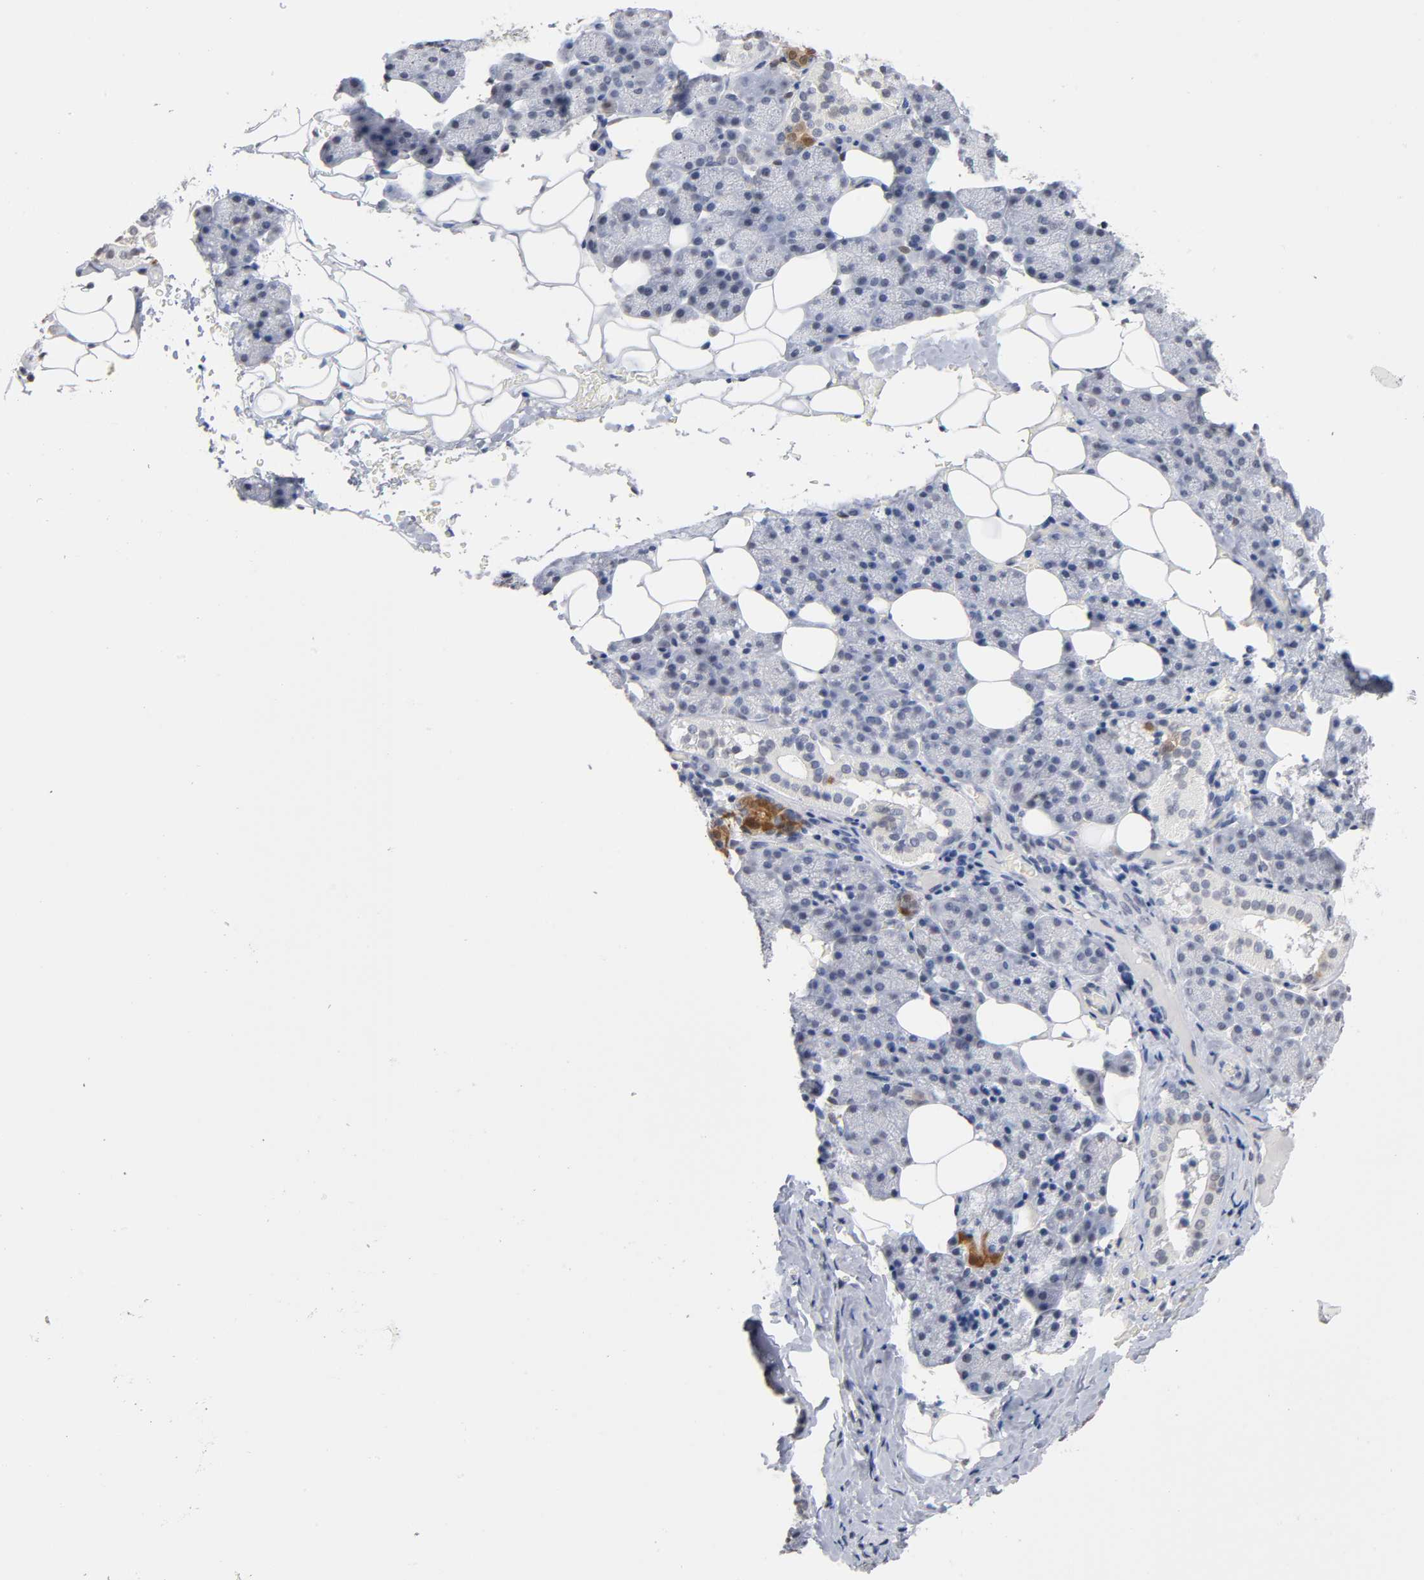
{"staining": {"intensity": "moderate", "quantity": "<25%", "location": "cytoplasmic/membranous,nuclear"}, "tissue": "salivary gland", "cell_type": "Glandular cells", "image_type": "normal", "snomed": [{"axis": "morphology", "description": "Normal tissue, NOS"}, {"axis": "topography", "description": "Lymph node"}, {"axis": "topography", "description": "Salivary gland"}], "caption": "Immunohistochemical staining of benign human salivary gland reveals low levels of moderate cytoplasmic/membranous,nuclear positivity in approximately <25% of glandular cells. (DAB IHC with brightfield microscopy, high magnification).", "gene": "CRABP2", "patient": {"sex": "male", "age": 8}}